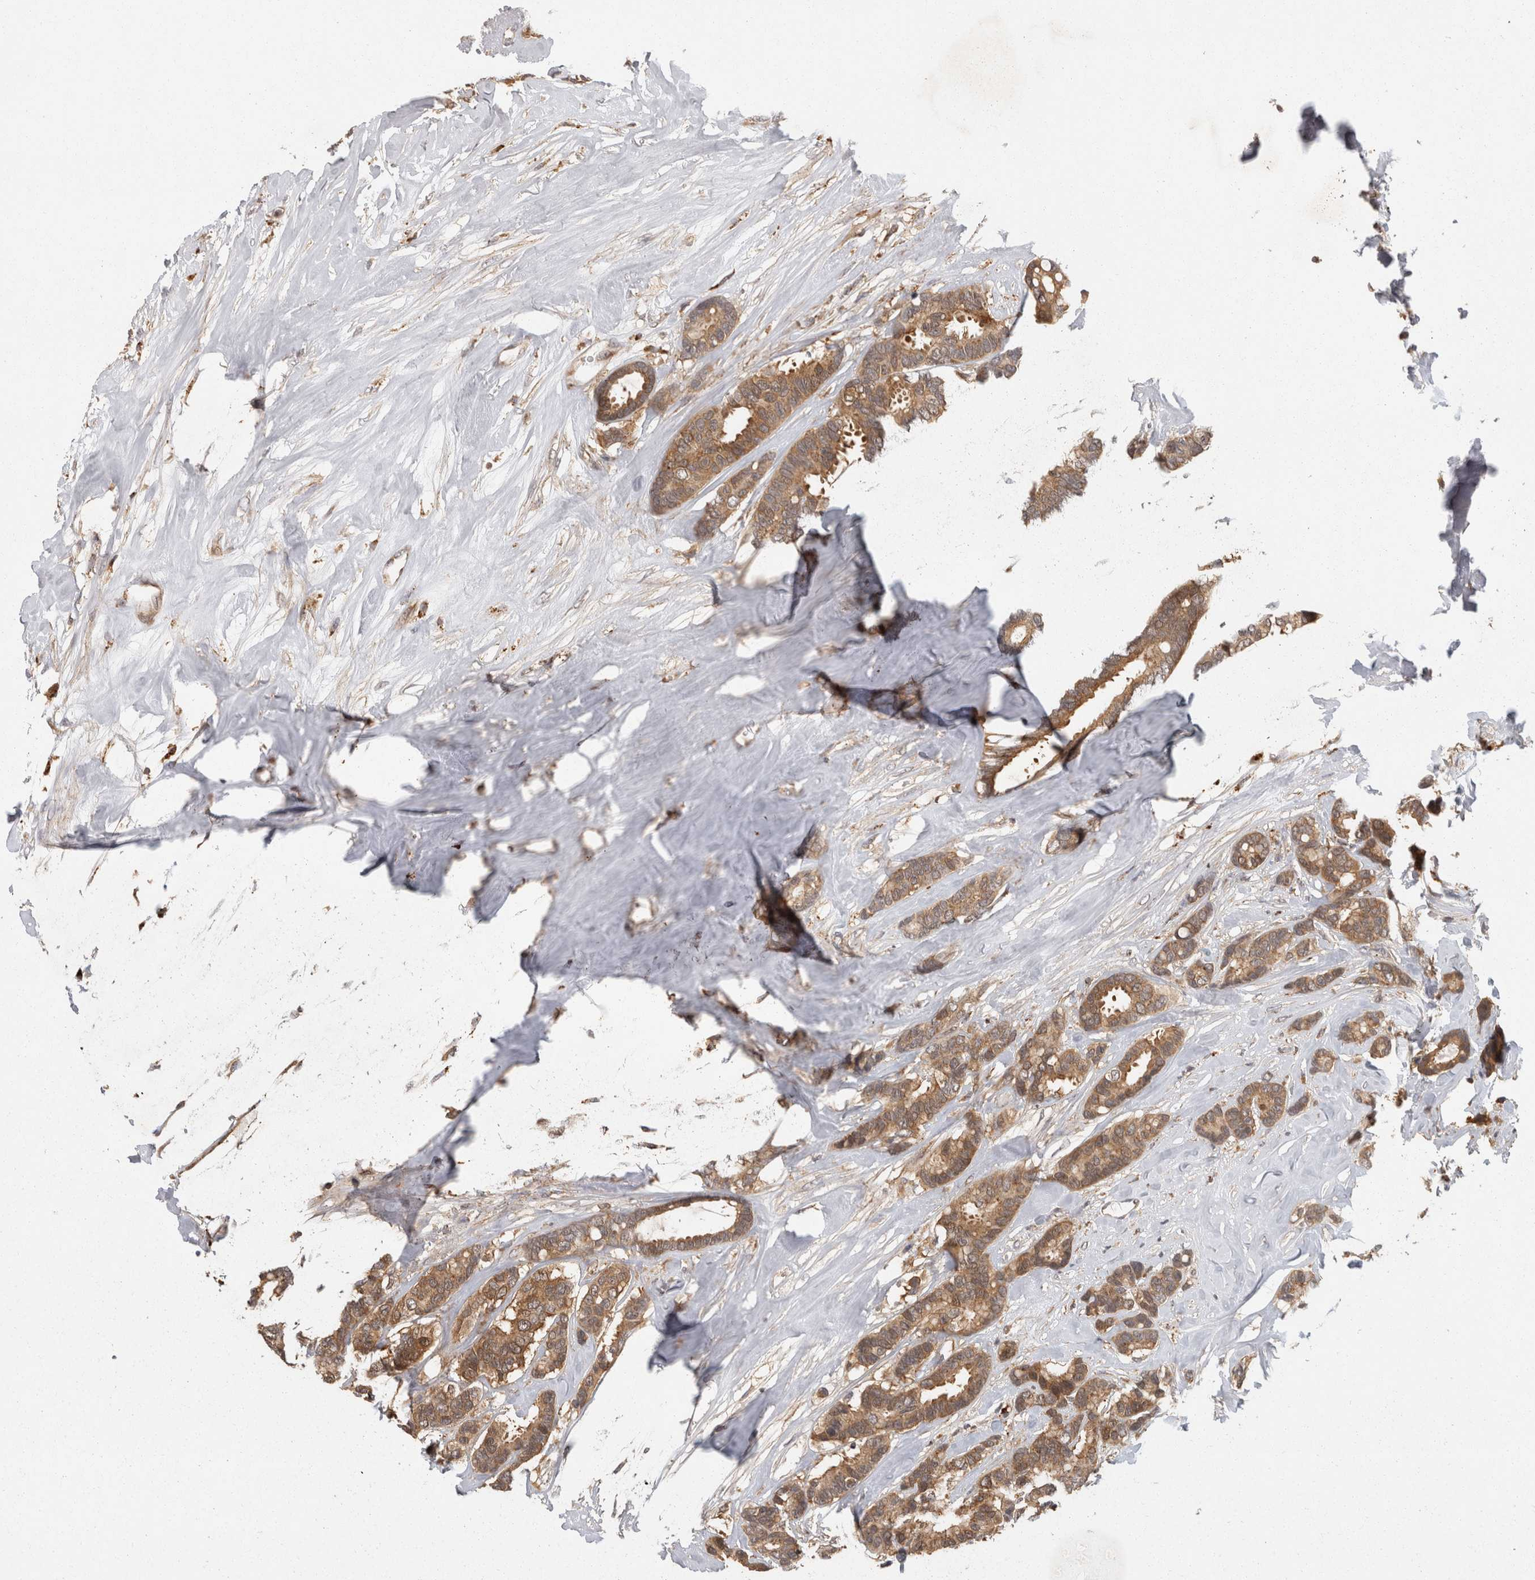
{"staining": {"intensity": "moderate", "quantity": "25%-75%", "location": "cytoplasmic/membranous"}, "tissue": "breast cancer", "cell_type": "Tumor cells", "image_type": "cancer", "snomed": [{"axis": "morphology", "description": "Duct carcinoma"}, {"axis": "topography", "description": "Breast"}], "caption": "Tumor cells demonstrate medium levels of moderate cytoplasmic/membranous expression in about 25%-75% of cells in human breast cancer.", "gene": "ACAT2", "patient": {"sex": "female", "age": 87}}